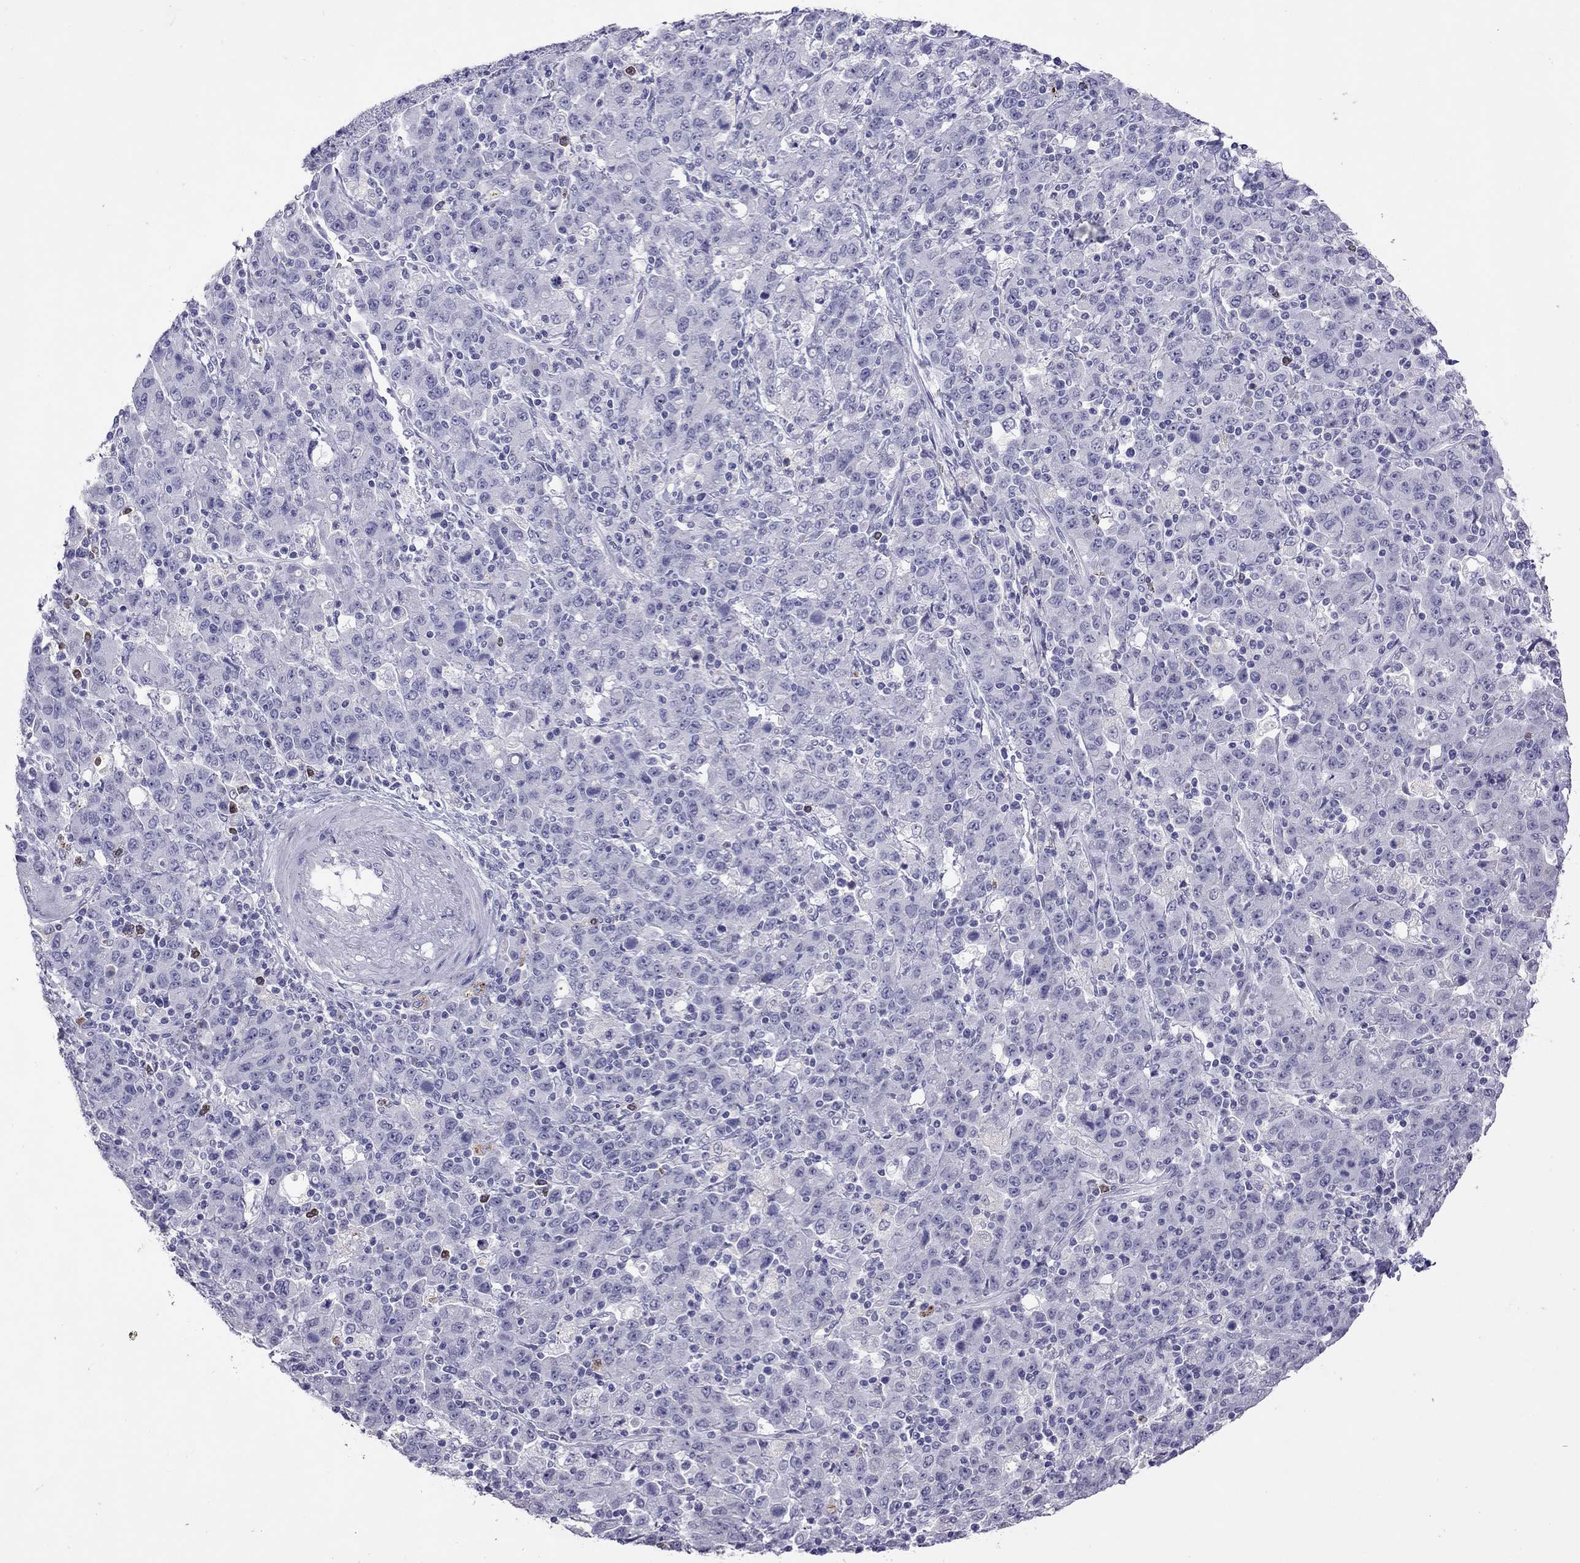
{"staining": {"intensity": "negative", "quantity": "none", "location": "none"}, "tissue": "stomach cancer", "cell_type": "Tumor cells", "image_type": "cancer", "snomed": [{"axis": "morphology", "description": "Adenocarcinoma, NOS"}, {"axis": "topography", "description": "Stomach, upper"}], "caption": "Human stomach cancer stained for a protein using immunohistochemistry demonstrates no positivity in tumor cells.", "gene": "SLAMF1", "patient": {"sex": "male", "age": 69}}